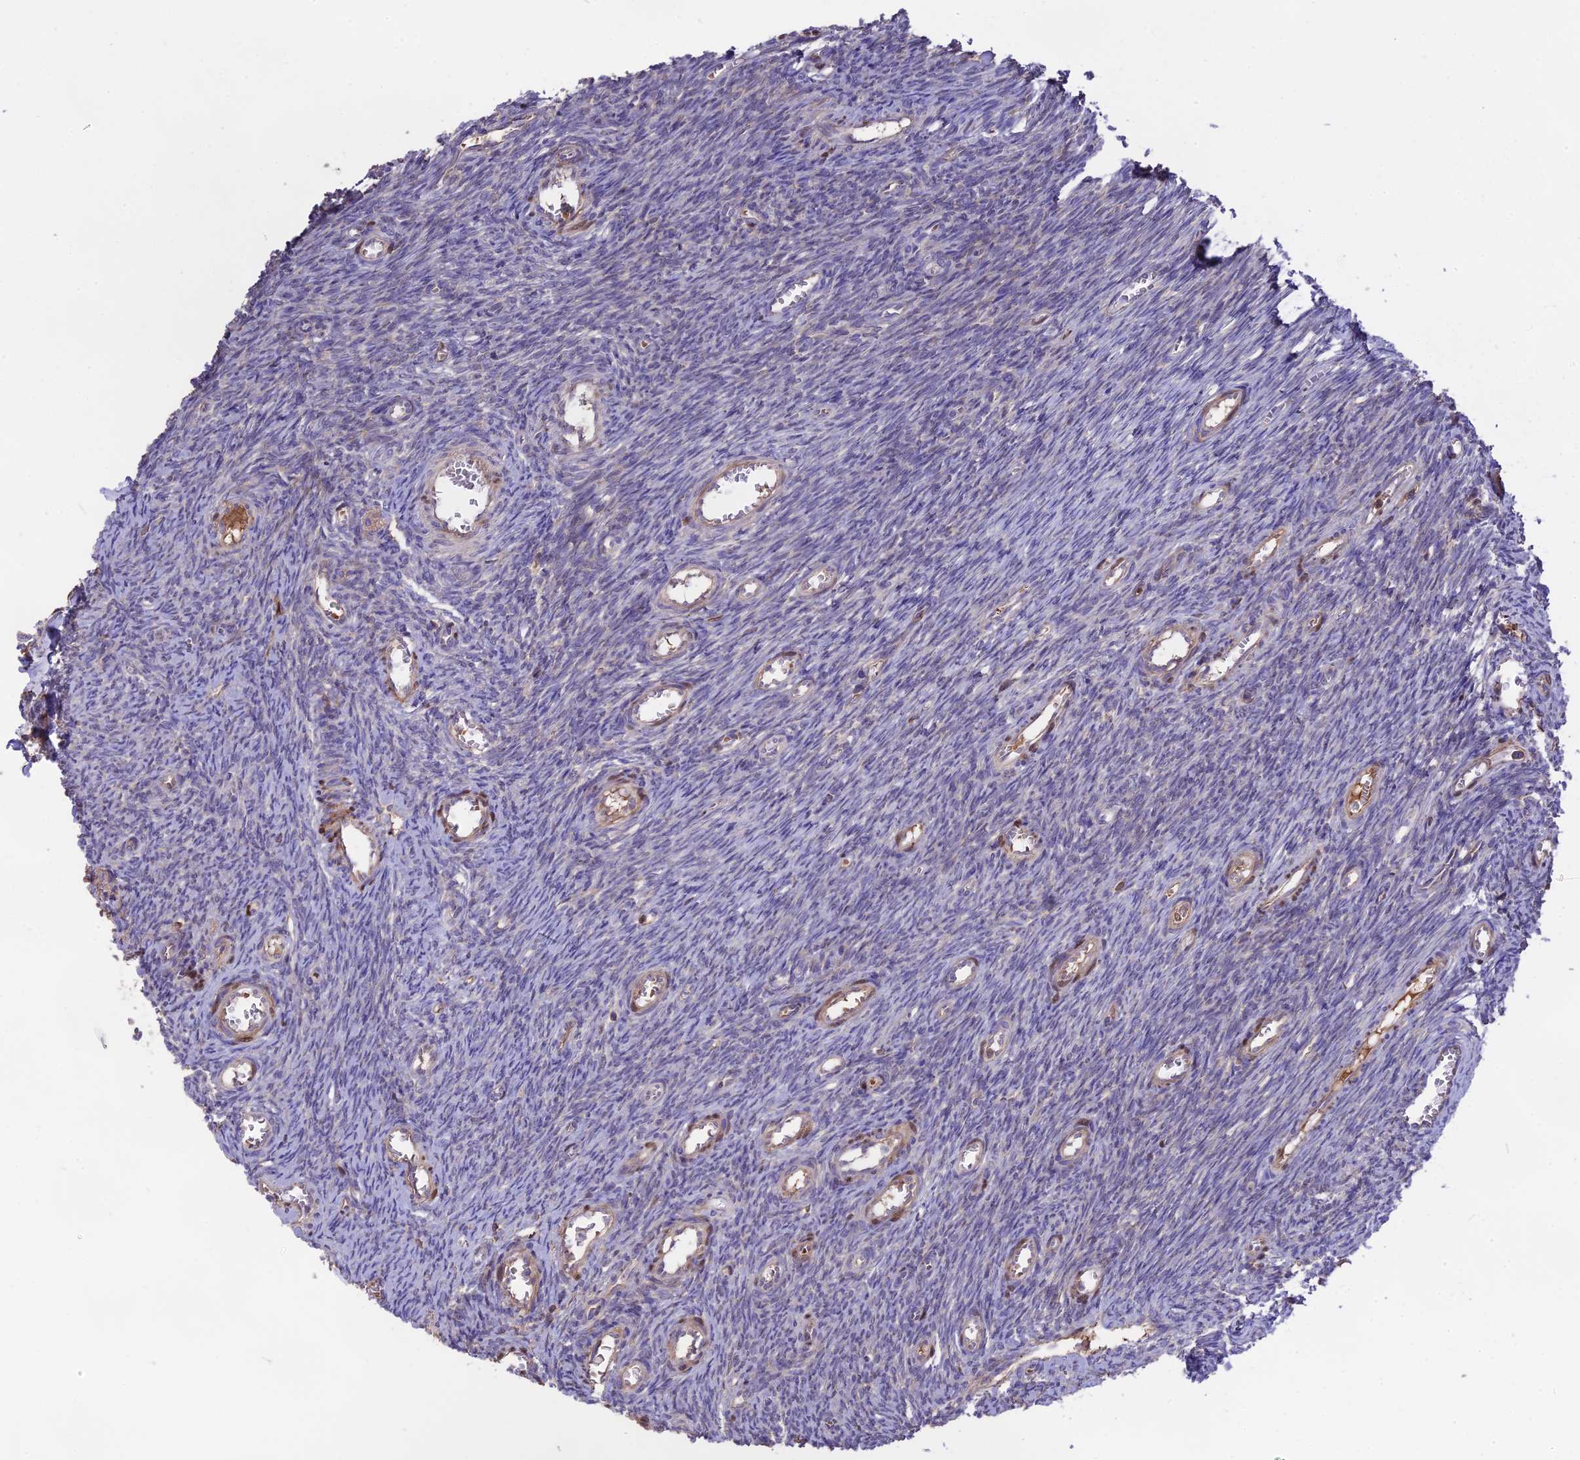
{"staining": {"intensity": "moderate", "quantity": ">75%", "location": "cytoplasmic/membranous"}, "tissue": "ovary", "cell_type": "Follicle cells", "image_type": "normal", "snomed": [{"axis": "morphology", "description": "Normal tissue, NOS"}, {"axis": "topography", "description": "Ovary"}], "caption": "Immunohistochemistry (DAB) staining of benign ovary displays moderate cytoplasmic/membranous protein staining in approximately >75% of follicle cells. (Brightfield microscopy of DAB IHC at high magnification).", "gene": "NUDT8", "patient": {"sex": "female", "age": 44}}